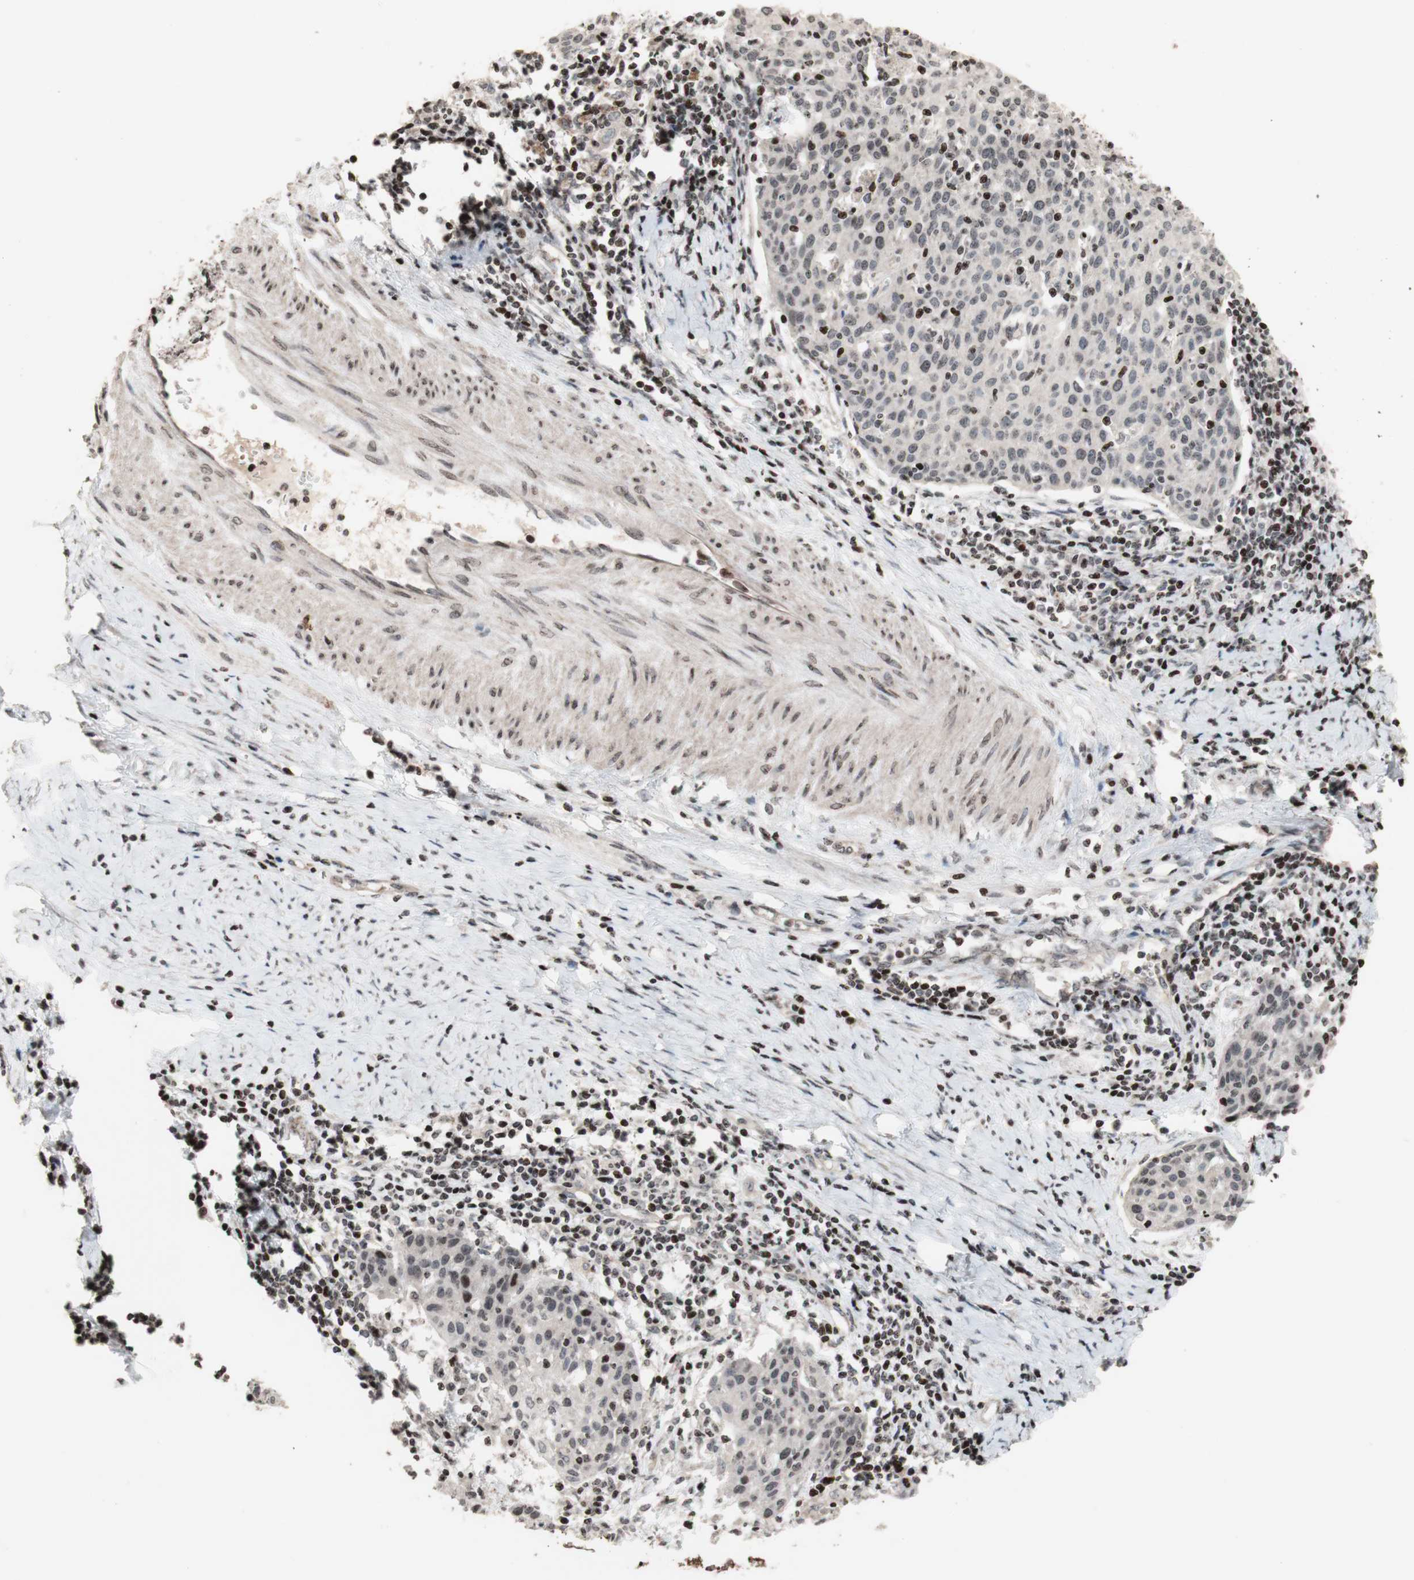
{"staining": {"intensity": "negative", "quantity": "none", "location": "none"}, "tissue": "cervical cancer", "cell_type": "Tumor cells", "image_type": "cancer", "snomed": [{"axis": "morphology", "description": "Squamous cell carcinoma, NOS"}, {"axis": "topography", "description": "Cervix"}], "caption": "Squamous cell carcinoma (cervical) was stained to show a protein in brown. There is no significant positivity in tumor cells. (DAB (3,3'-diaminobenzidine) IHC visualized using brightfield microscopy, high magnification).", "gene": "POLA1", "patient": {"sex": "female", "age": 38}}